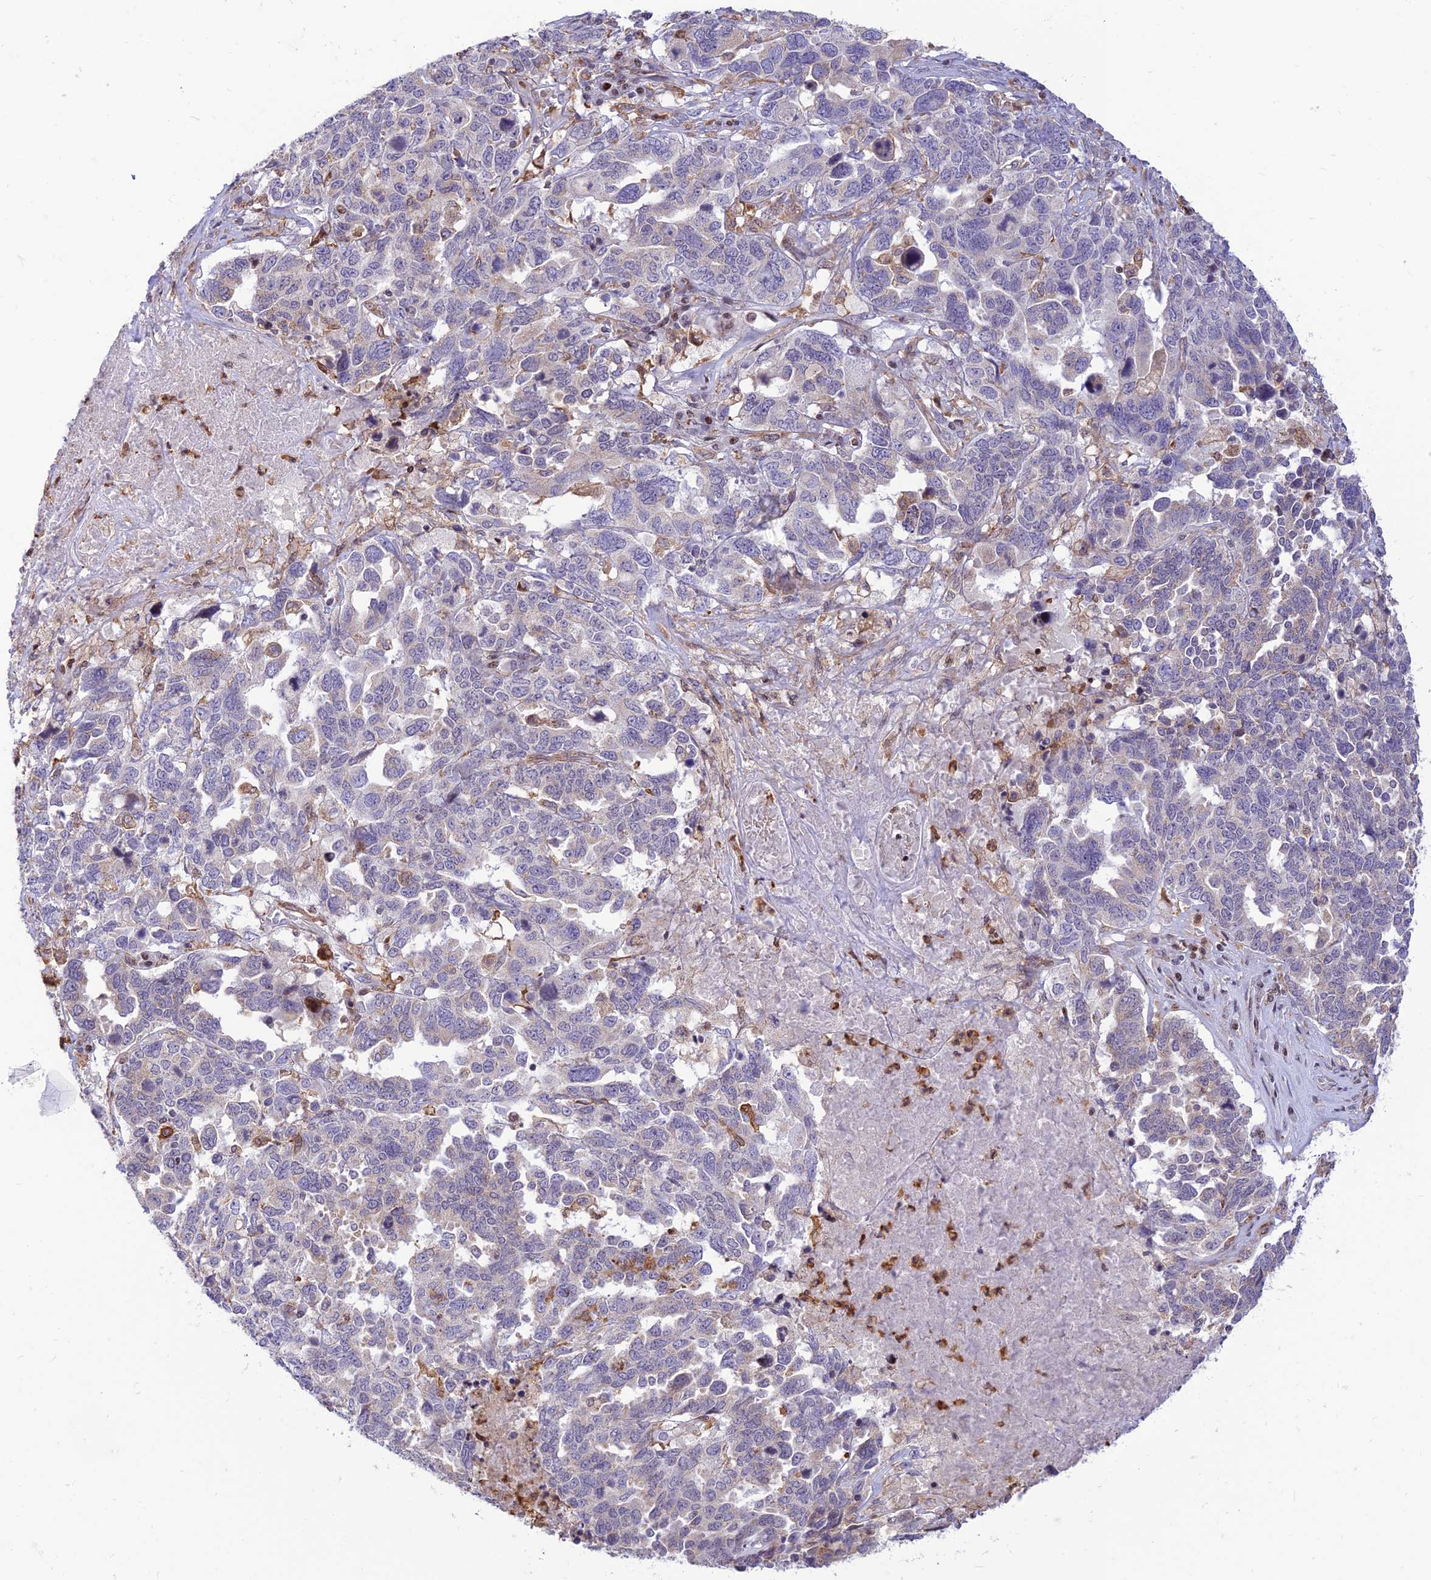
{"staining": {"intensity": "negative", "quantity": "none", "location": "none"}, "tissue": "ovarian cancer", "cell_type": "Tumor cells", "image_type": "cancer", "snomed": [{"axis": "morphology", "description": "Carcinoma, endometroid"}, {"axis": "topography", "description": "Ovary"}], "caption": "Immunohistochemical staining of endometroid carcinoma (ovarian) reveals no significant expression in tumor cells.", "gene": "FAM186B", "patient": {"sex": "female", "age": 62}}